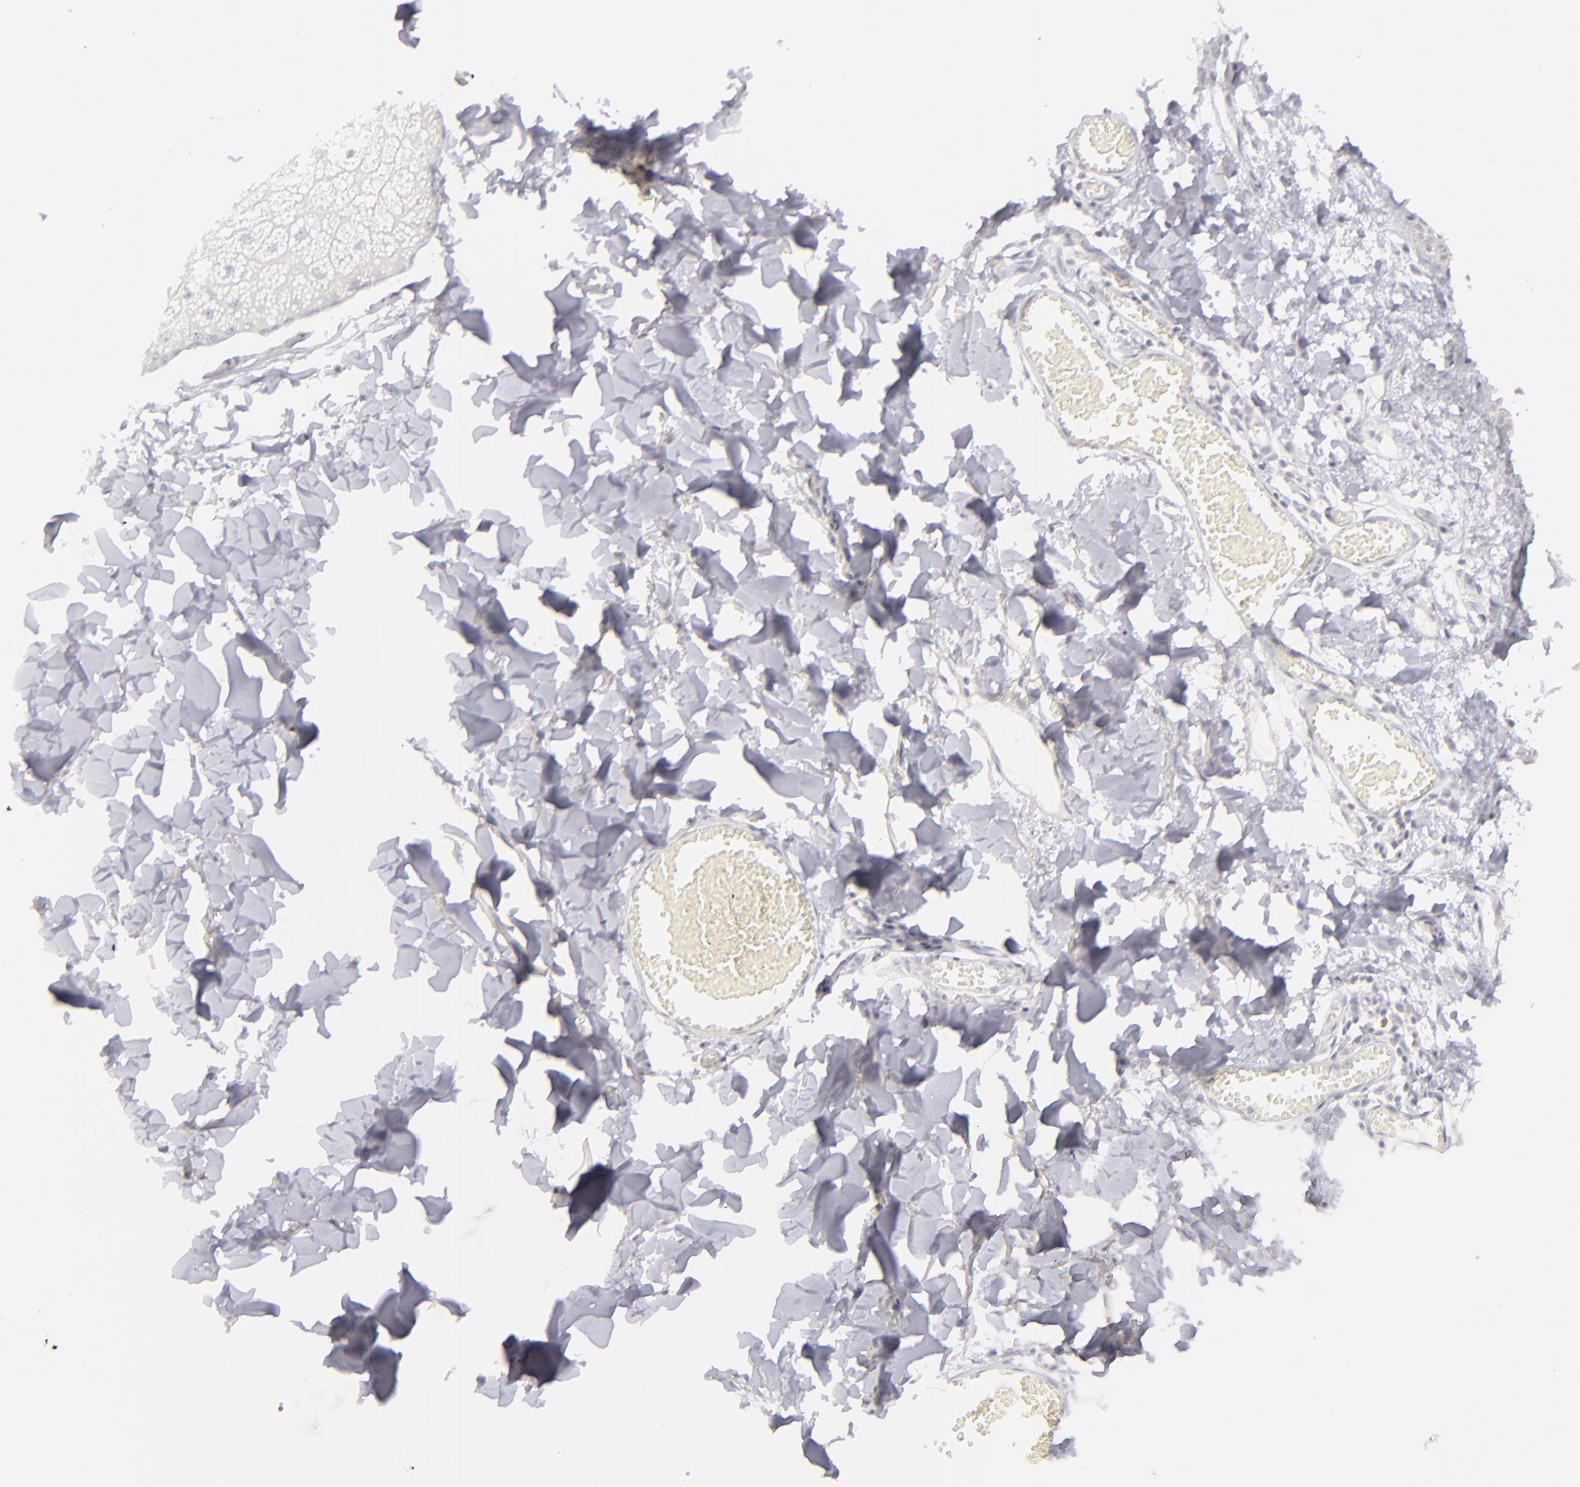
{"staining": {"intensity": "negative", "quantity": "none", "location": "none"}, "tissue": "skin", "cell_type": "Fibroblasts", "image_type": "normal", "snomed": [{"axis": "morphology", "description": "Normal tissue, NOS"}, {"axis": "morphology", "description": "Sarcoma, NOS"}, {"axis": "topography", "description": "Skin"}, {"axis": "topography", "description": "Soft tissue"}], "caption": "This photomicrograph is of normal skin stained with immunohistochemistry to label a protein in brown with the nuclei are counter-stained blue. There is no staining in fibroblasts. The staining was performed using DAB to visualize the protein expression in brown, while the nuclei were stained in blue with hematoxylin (Magnification: 20x).", "gene": "CD7", "patient": {"sex": "female", "age": 51}}